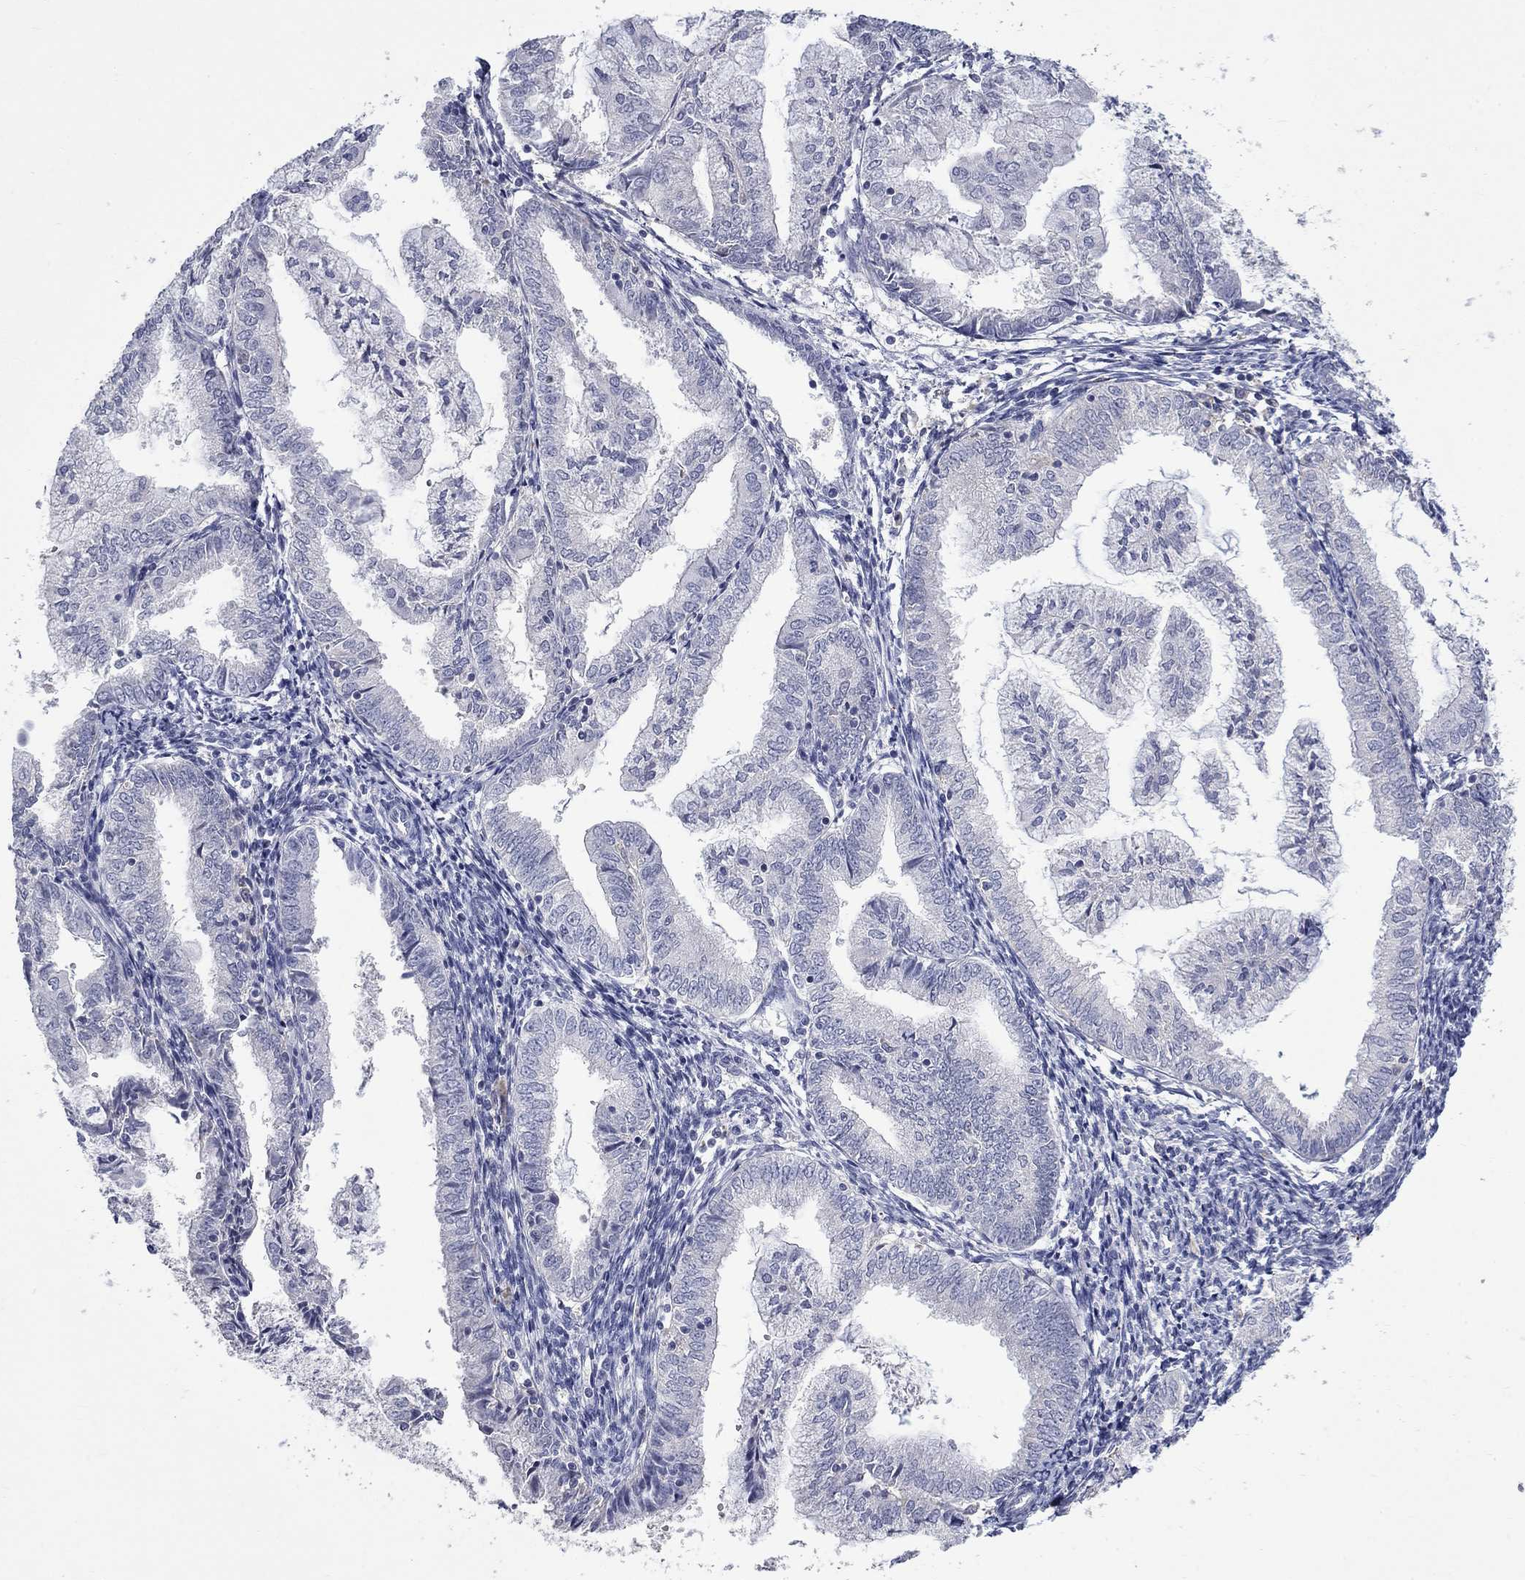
{"staining": {"intensity": "negative", "quantity": "none", "location": "none"}, "tissue": "endometrial cancer", "cell_type": "Tumor cells", "image_type": "cancer", "snomed": [{"axis": "morphology", "description": "Adenocarcinoma, NOS"}, {"axis": "topography", "description": "Endometrium"}], "caption": "Immunohistochemical staining of human adenocarcinoma (endometrial) reveals no significant staining in tumor cells.", "gene": "PLEK", "patient": {"sex": "female", "age": 56}}